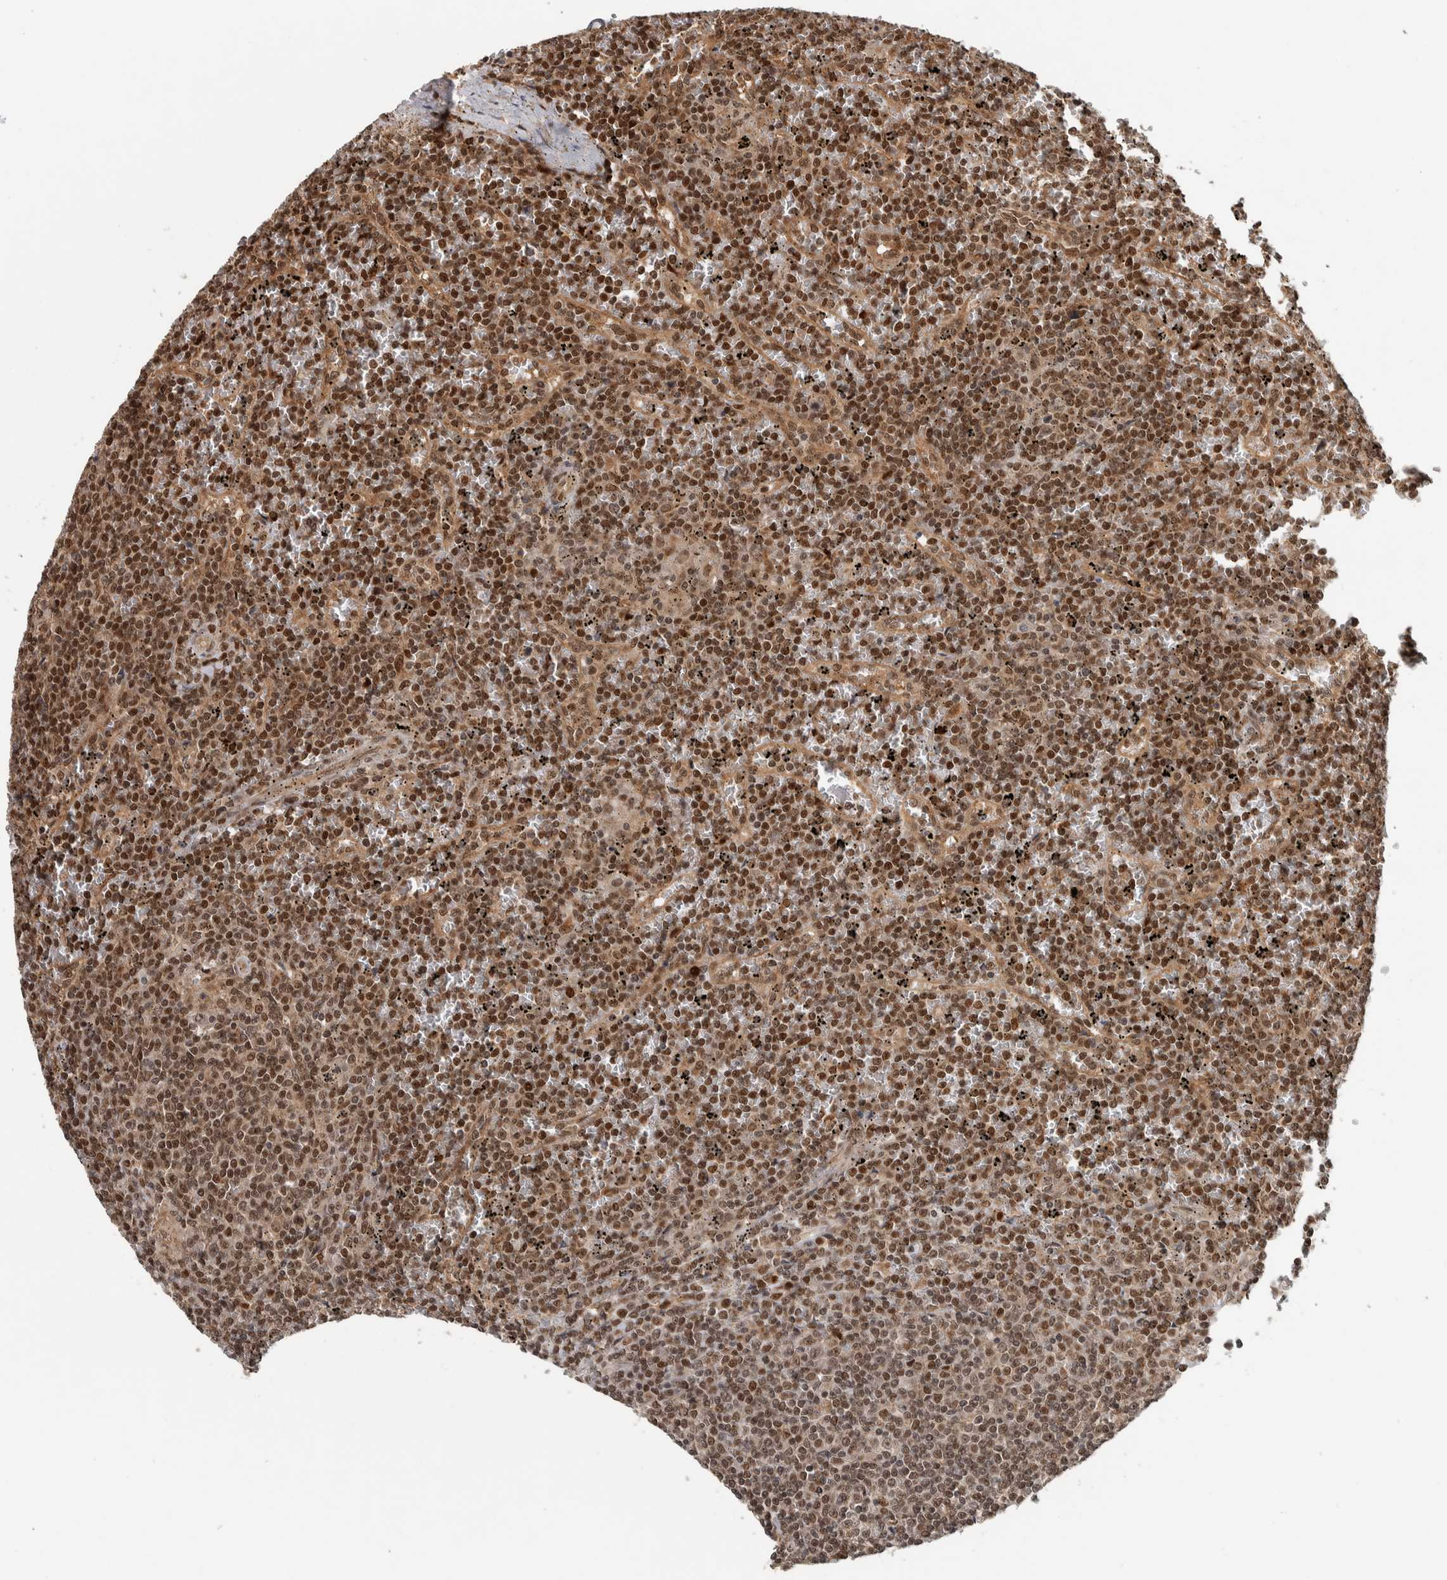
{"staining": {"intensity": "moderate", "quantity": ">75%", "location": "nuclear"}, "tissue": "lymphoma", "cell_type": "Tumor cells", "image_type": "cancer", "snomed": [{"axis": "morphology", "description": "Malignant lymphoma, non-Hodgkin's type, Low grade"}, {"axis": "topography", "description": "Spleen"}], "caption": "Immunohistochemical staining of lymphoma demonstrates medium levels of moderate nuclear protein staining in approximately >75% of tumor cells.", "gene": "RPS6KA4", "patient": {"sex": "female", "age": 19}}